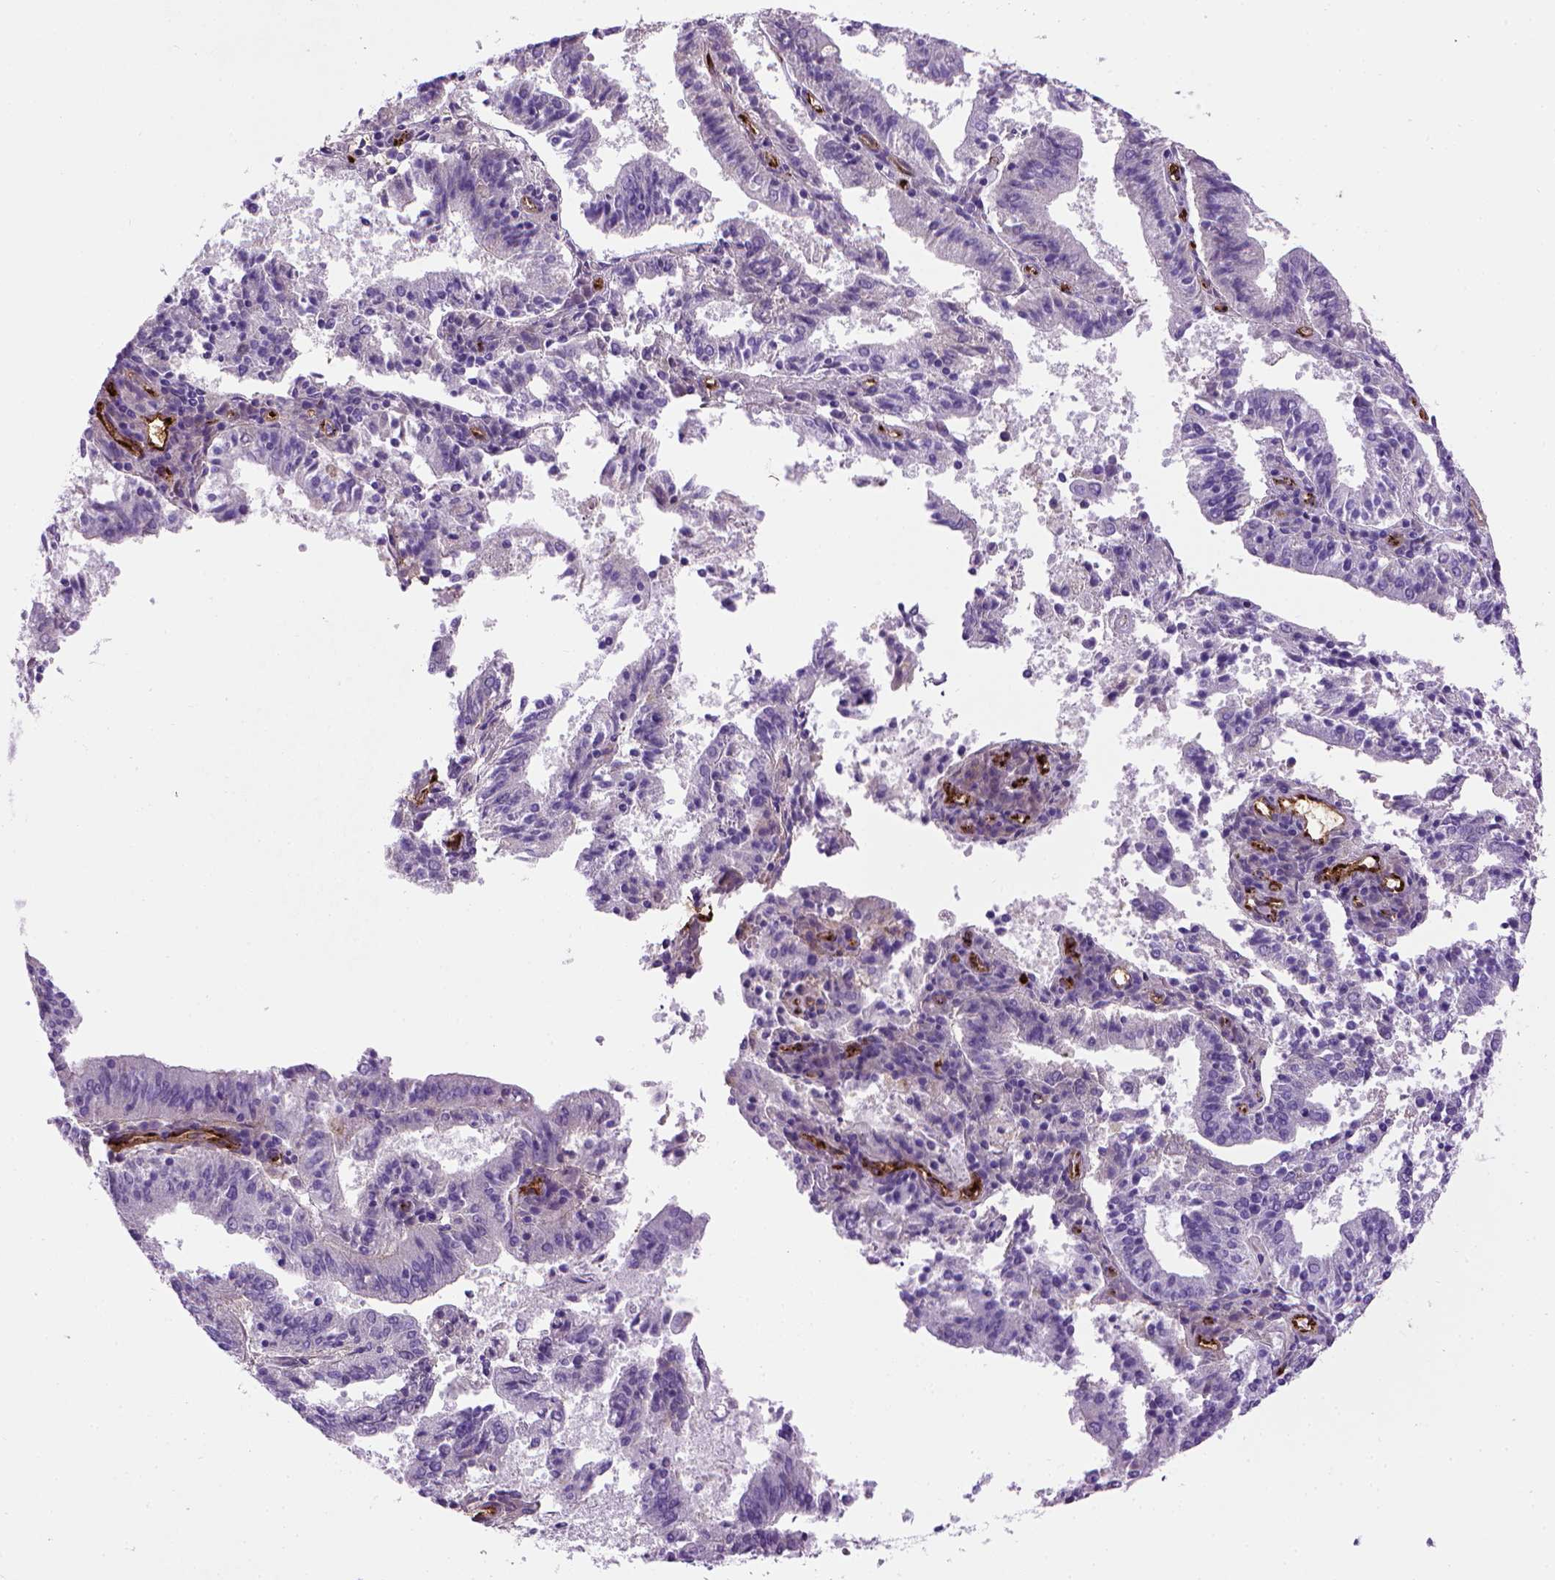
{"staining": {"intensity": "negative", "quantity": "none", "location": "none"}, "tissue": "endometrial cancer", "cell_type": "Tumor cells", "image_type": "cancer", "snomed": [{"axis": "morphology", "description": "Adenocarcinoma, NOS"}, {"axis": "topography", "description": "Endometrium"}], "caption": "There is no significant positivity in tumor cells of endometrial adenocarcinoma.", "gene": "VWF", "patient": {"sex": "female", "age": 82}}